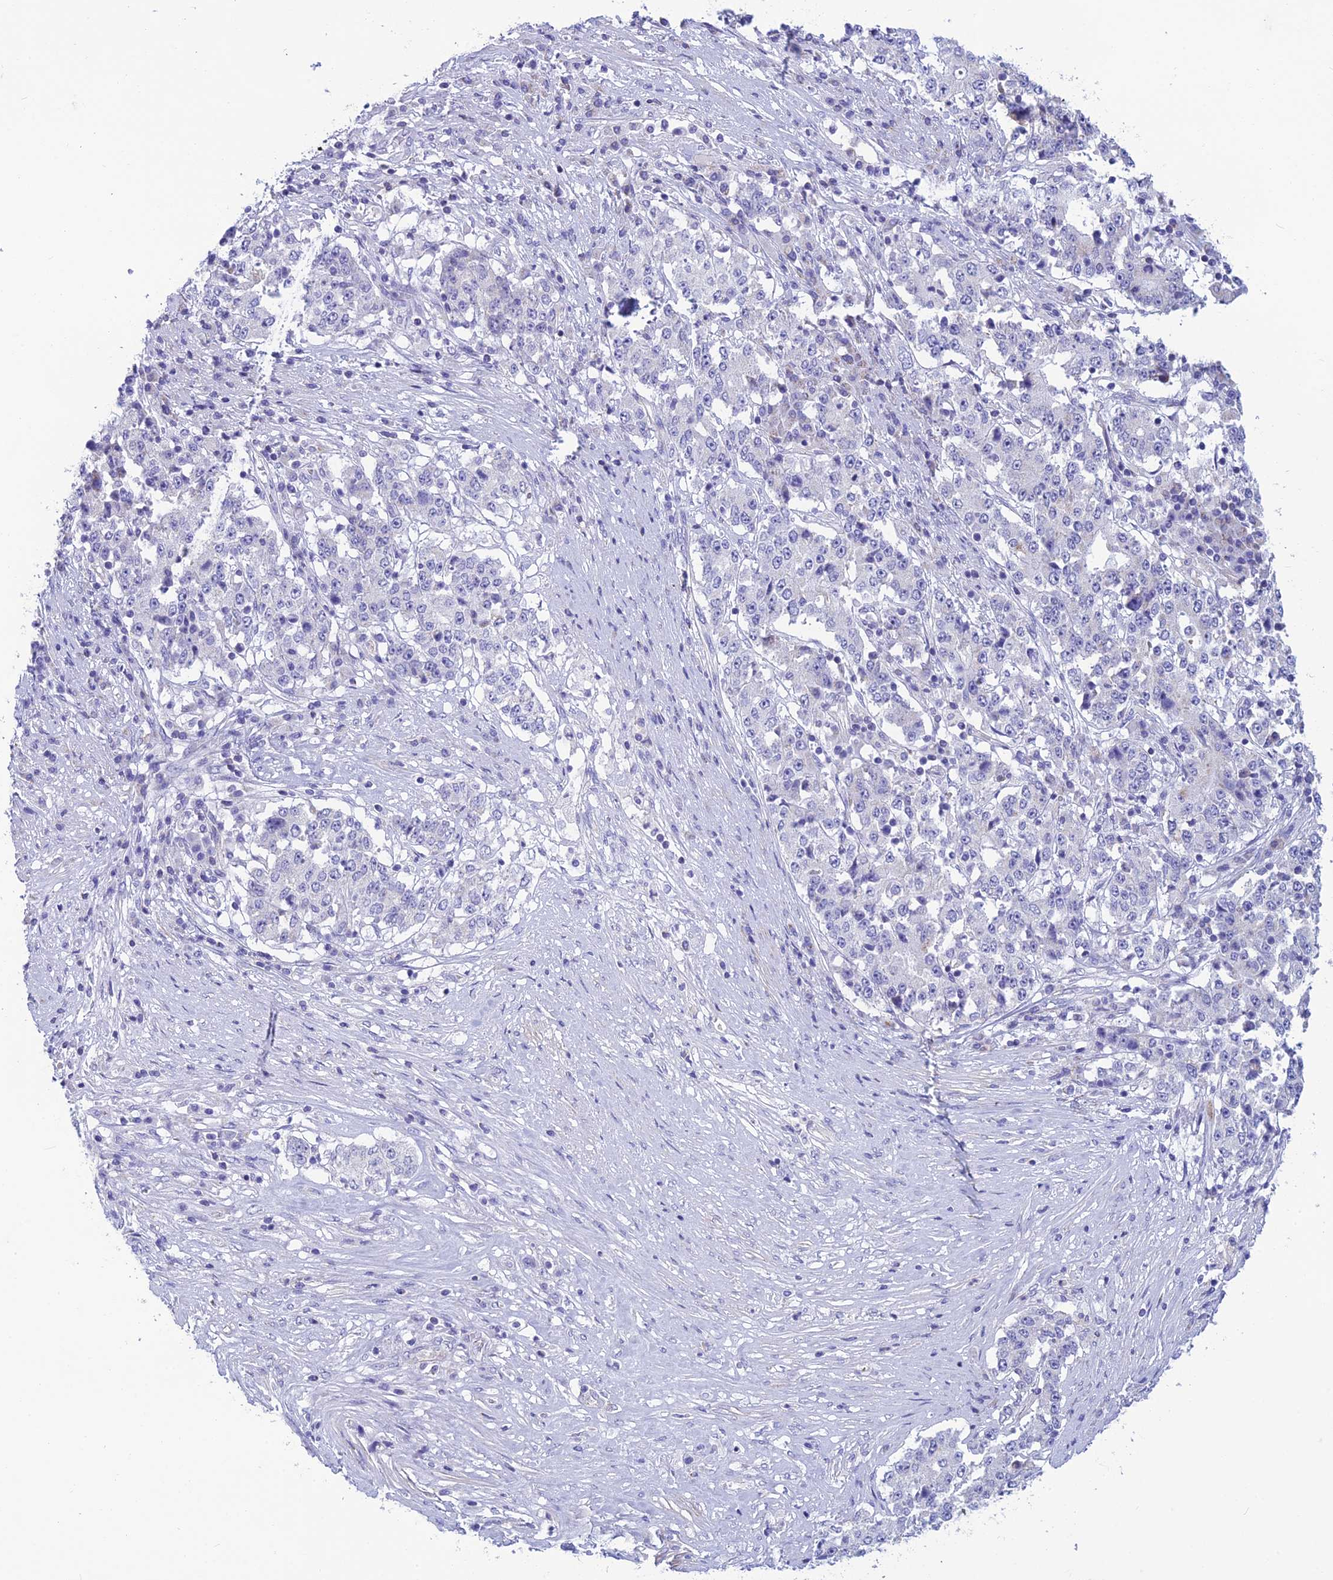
{"staining": {"intensity": "negative", "quantity": "none", "location": "none"}, "tissue": "stomach cancer", "cell_type": "Tumor cells", "image_type": "cancer", "snomed": [{"axis": "morphology", "description": "Adenocarcinoma, NOS"}, {"axis": "topography", "description": "Stomach"}], "caption": "DAB immunohistochemical staining of adenocarcinoma (stomach) displays no significant staining in tumor cells.", "gene": "POMGNT1", "patient": {"sex": "male", "age": 59}}